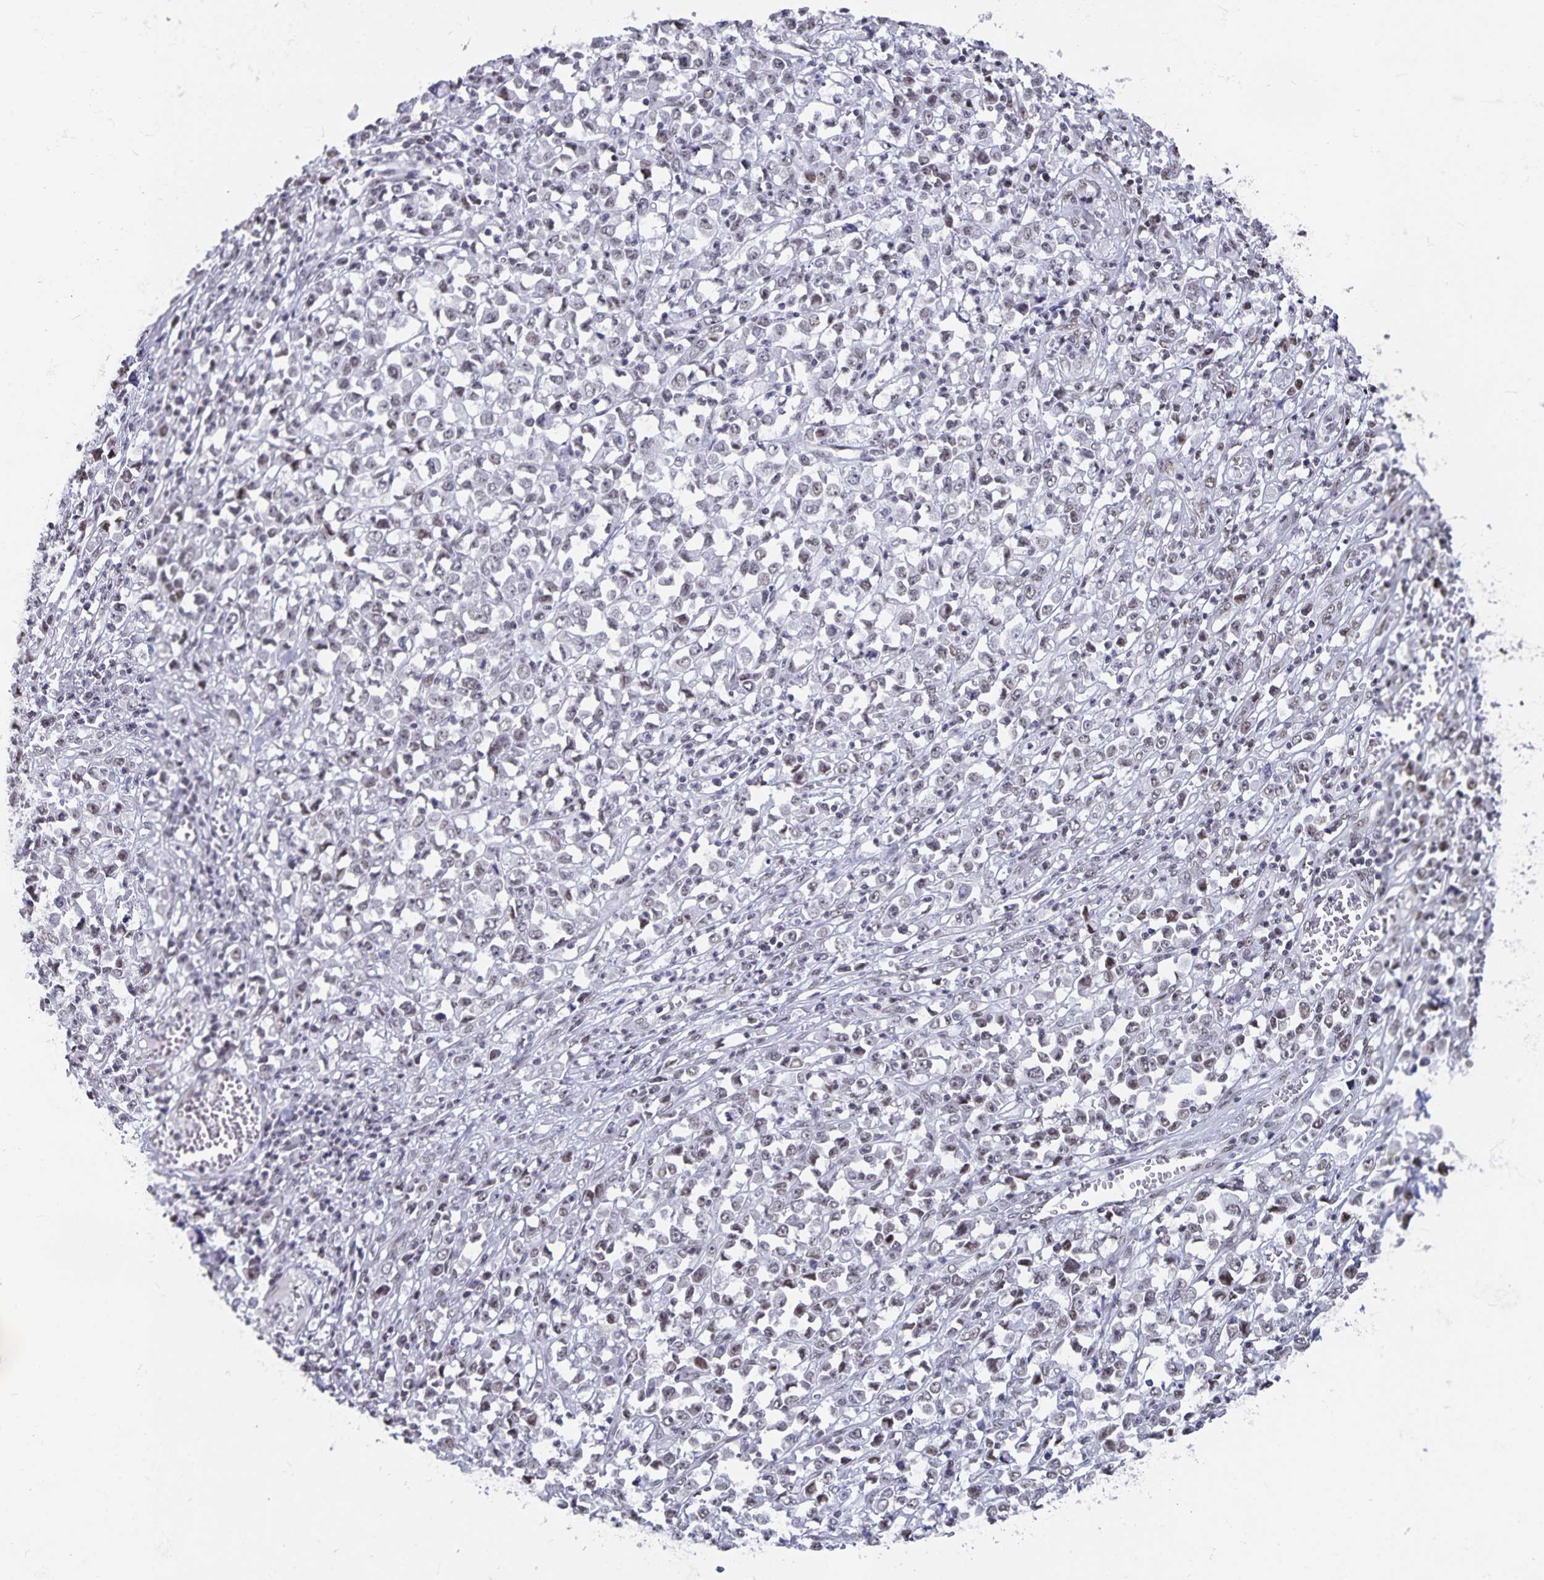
{"staining": {"intensity": "negative", "quantity": "none", "location": "none"}, "tissue": "stomach cancer", "cell_type": "Tumor cells", "image_type": "cancer", "snomed": [{"axis": "morphology", "description": "Adenocarcinoma, NOS"}, {"axis": "topography", "description": "Stomach, upper"}], "caption": "Tumor cells show no significant protein positivity in stomach cancer.", "gene": "PBX2", "patient": {"sex": "male", "age": 70}}